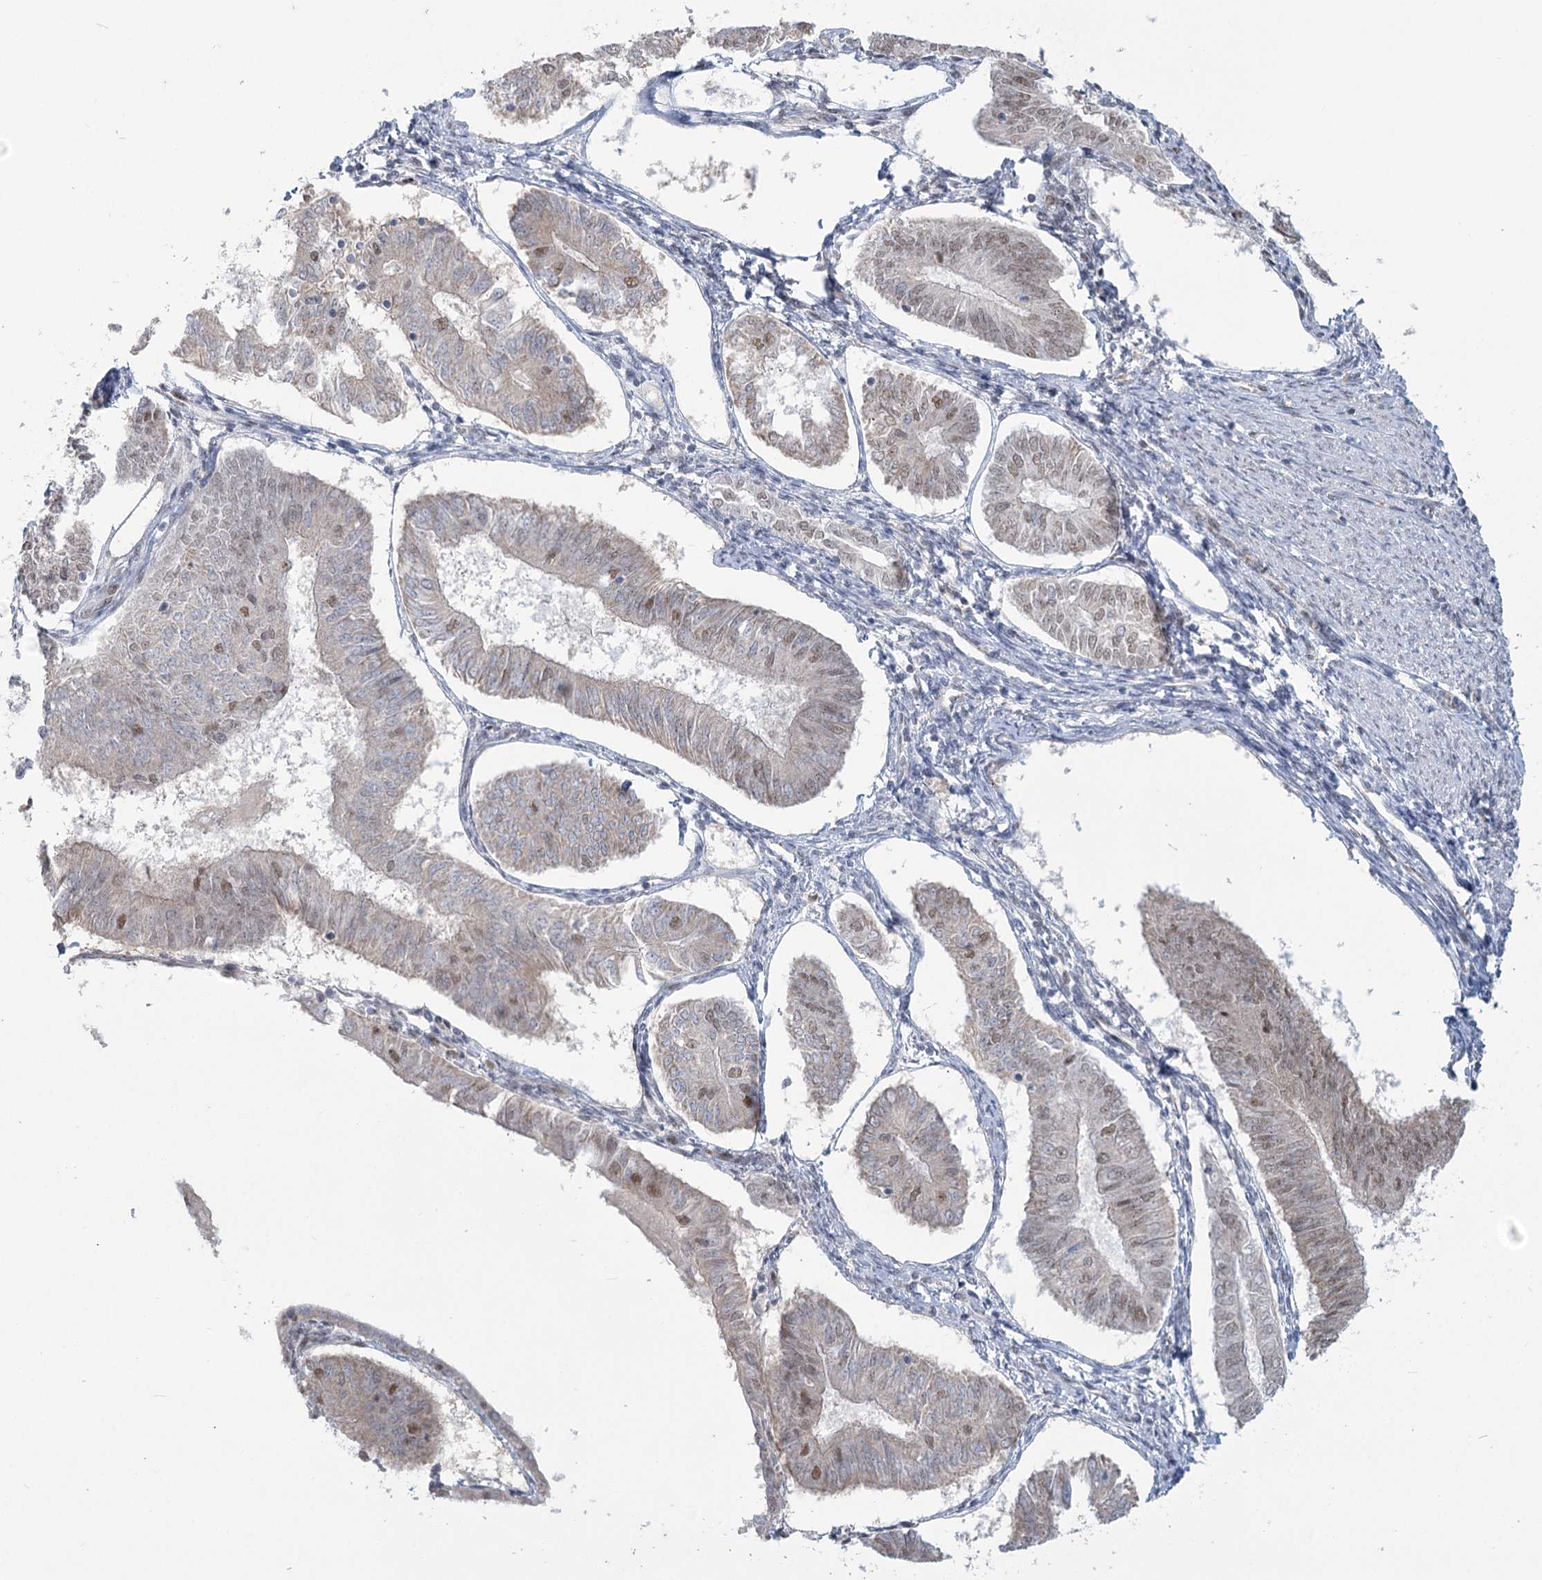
{"staining": {"intensity": "weak", "quantity": "25%-75%", "location": "nuclear"}, "tissue": "endometrial cancer", "cell_type": "Tumor cells", "image_type": "cancer", "snomed": [{"axis": "morphology", "description": "Adenocarcinoma, NOS"}, {"axis": "topography", "description": "Endometrium"}], "caption": "Endometrial cancer (adenocarcinoma) was stained to show a protein in brown. There is low levels of weak nuclear expression in about 25%-75% of tumor cells.", "gene": "MTG1", "patient": {"sex": "female", "age": 58}}